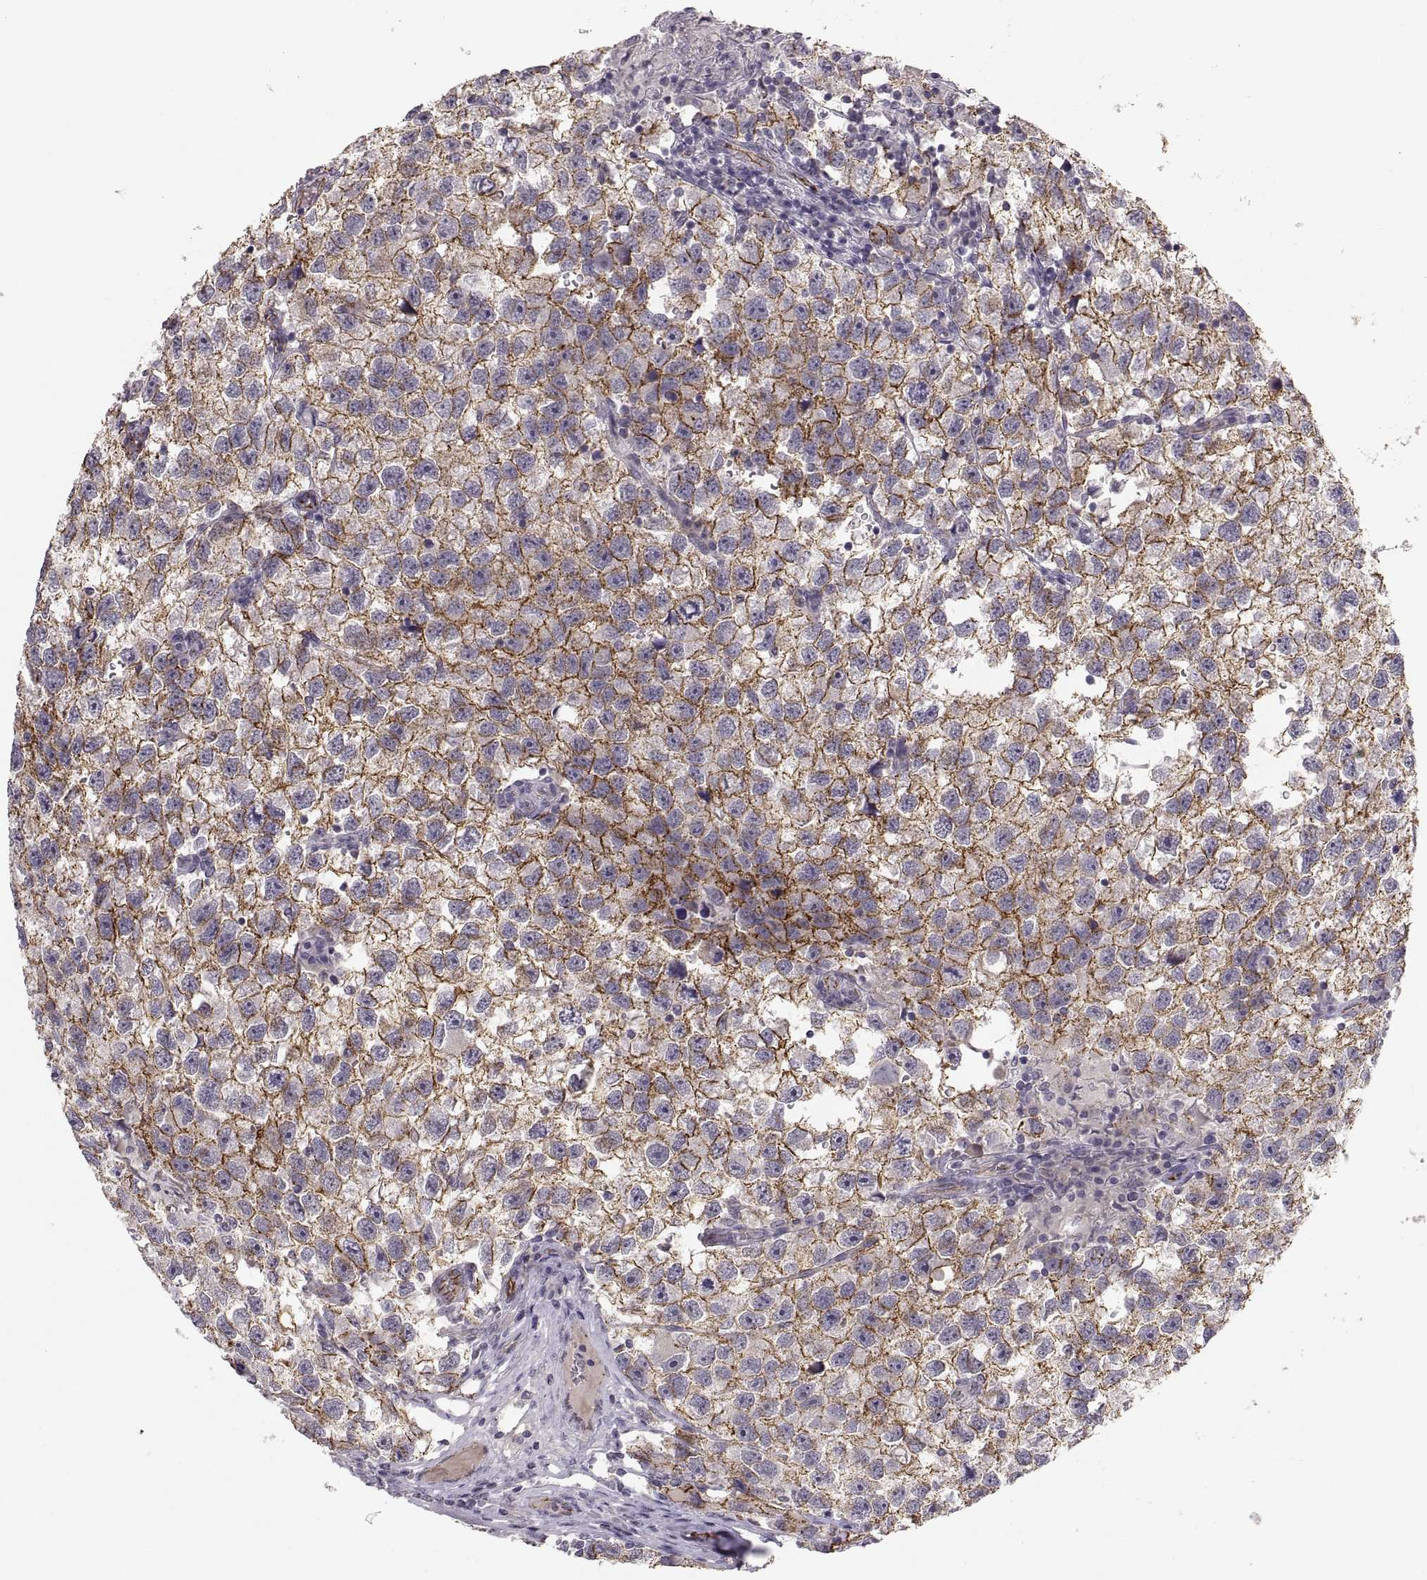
{"staining": {"intensity": "strong", "quantity": "25%-75%", "location": "cytoplasmic/membranous"}, "tissue": "testis cancer", "cell_type": "Tumor cells", "image_type": "cancer", "snomed": [{"axis": "morphology", "description": "Seminoma, NOS"}, {"axis": "topography", "description": "Testis"}], "caption": "Immunohistochemistry staining of seminoma (testis), which demonstrates high levels of strong cytoplasmic/membranous positivity in approximately 25%-75% of tumor cells indicating strong cytoplasmic/membranous protein positivity. The staining was performed using DAB (brown) for protein detection and nuclei were counterstained in hematoxylin (blue).", "gene": "CDH2", "patient": {"sex": "male", "age": 26}}